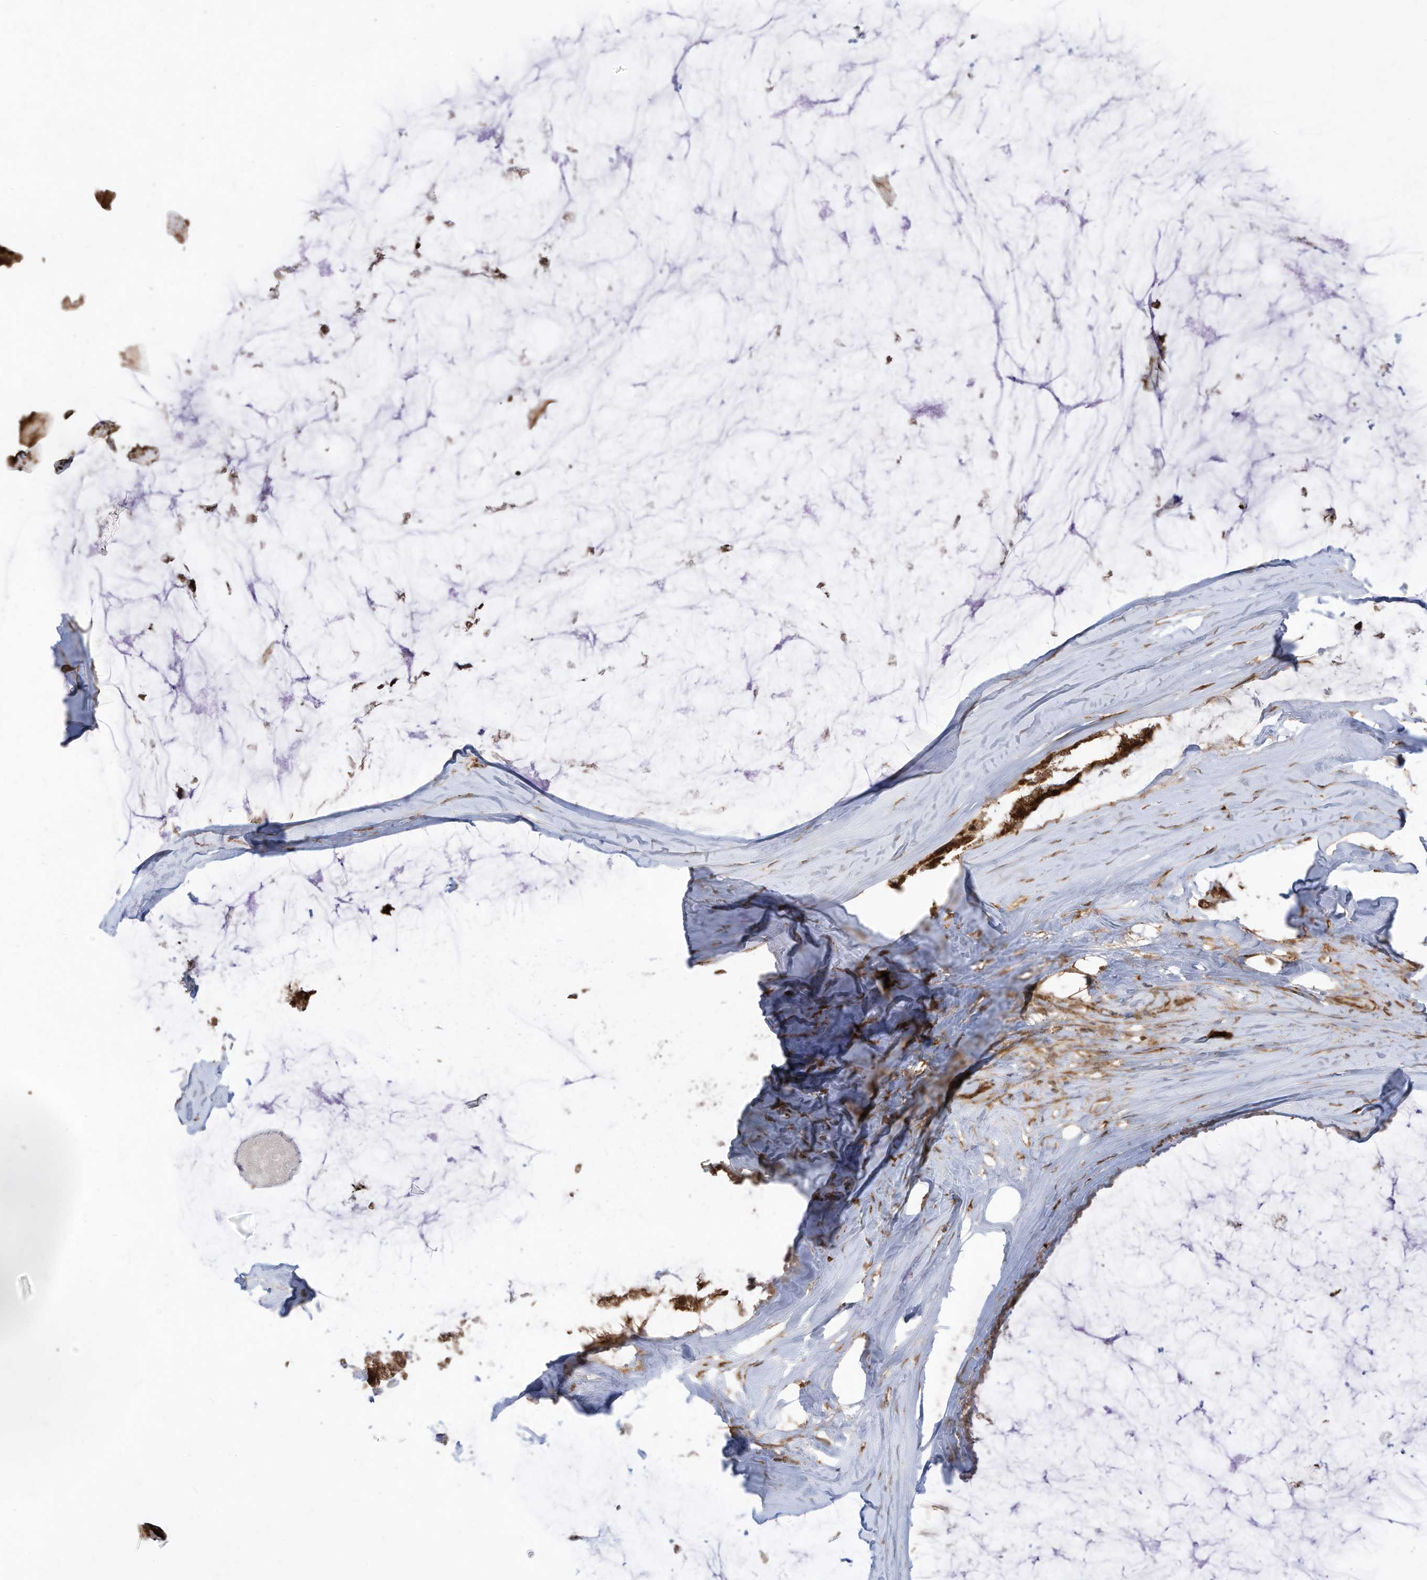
{"staining": {"intensity": "moderate", "quantity": ">75%", "location": "cytoplasmic/membranous"}, "tissue": "ovarian cancer", "cell_type": "Tumor cells", "image_type": "cancer", "snomed": [{"axis": "morphology", "description": "Cystadenocarcinoma, mucinous, NOS"}, {"axis": "topography", "description": "Ovary"}], "caption": "Immunohistochemistry (IHC) of ovarian mucinous cystadenocarcinoma displays medium levels of moderate cytoplasmic/membranous expression in about >75% of tumor cells. (DAB IHC with brightfield microscopy, high magnification).", "gene": "TRIM67", "patient": {"sex": "female", "age": 39}}